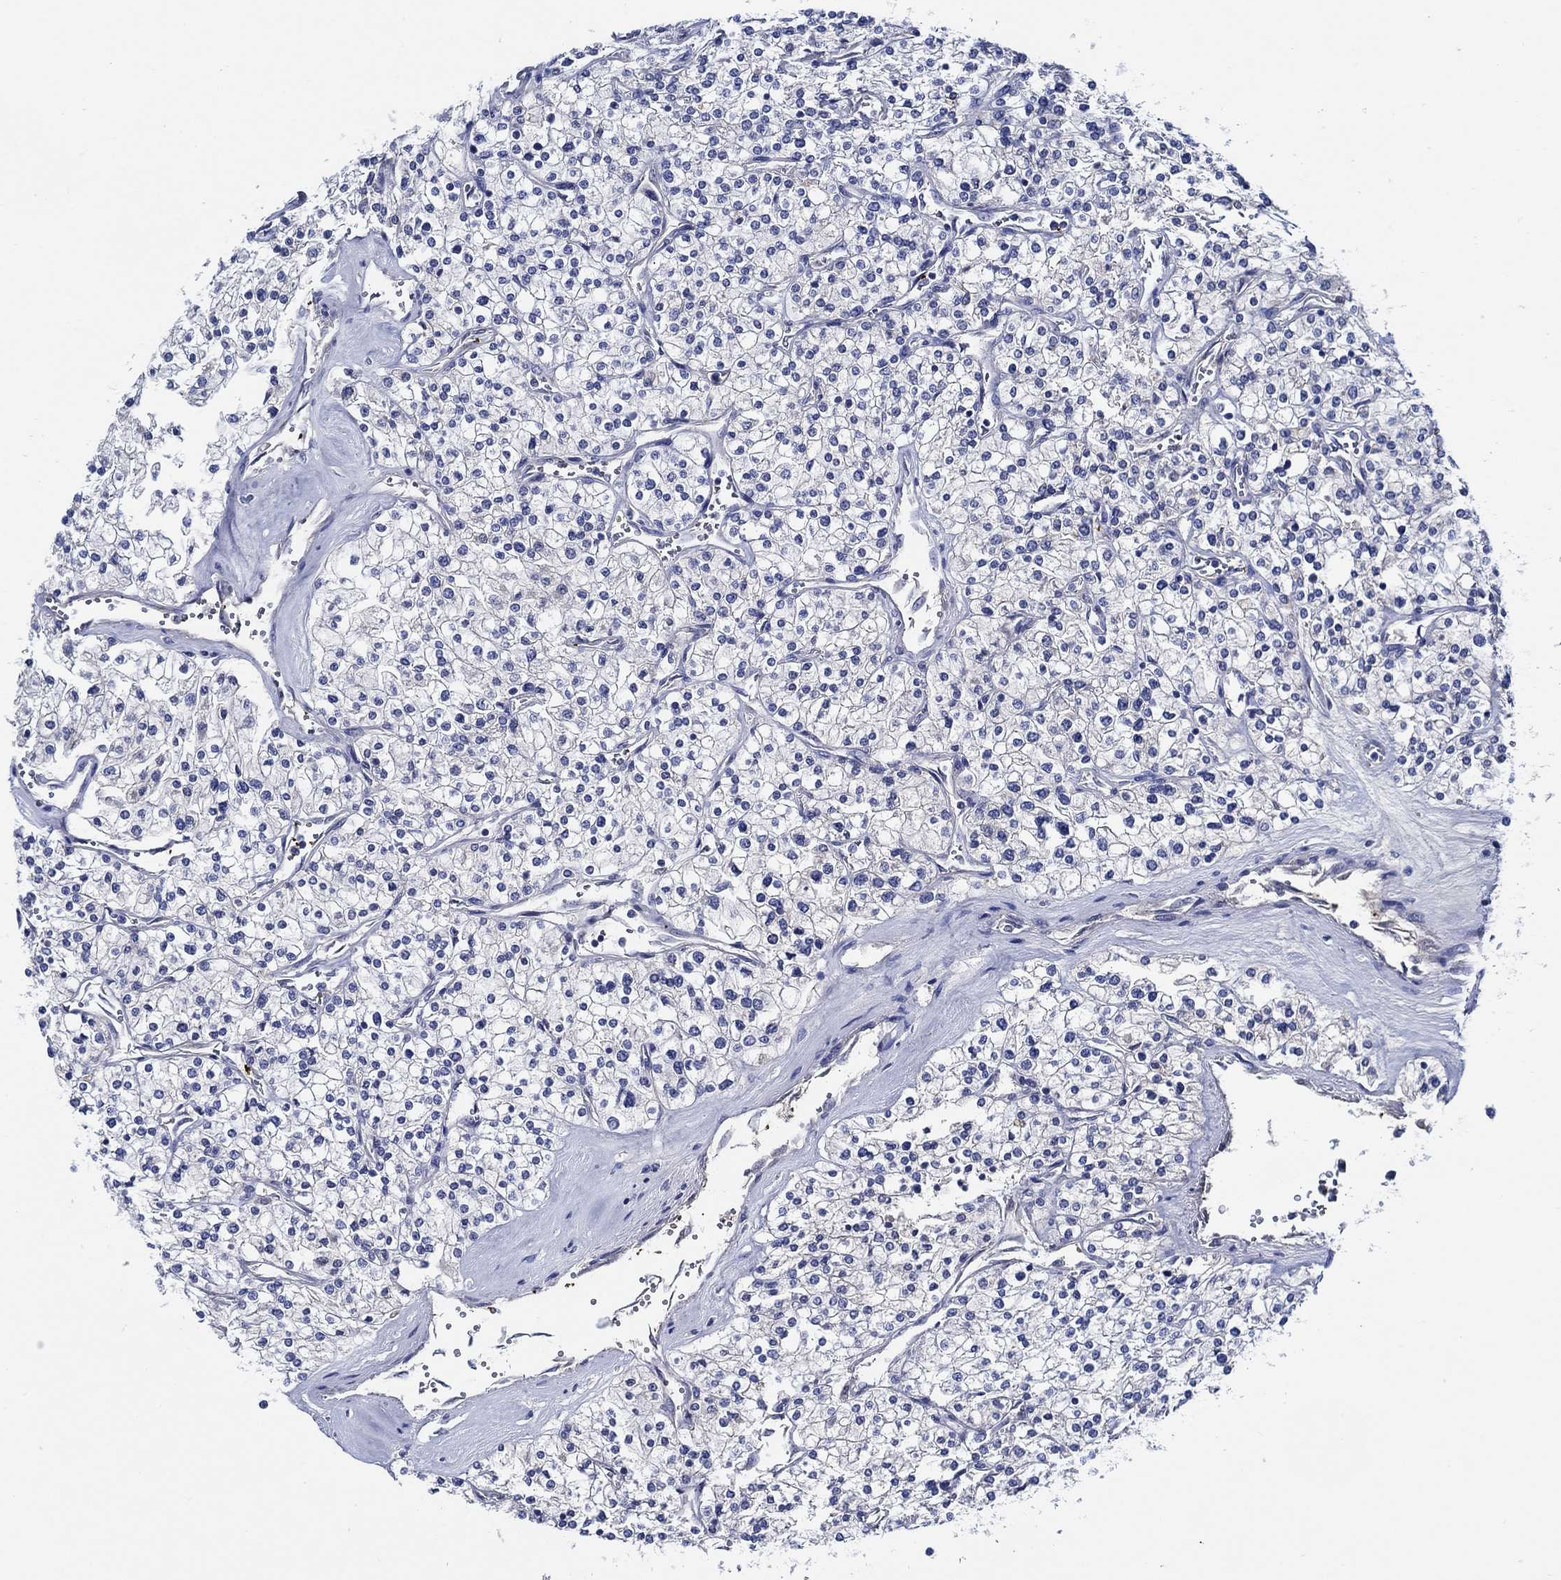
{"staining": {"intensity": "negative", "quantity": "none", "location": "none"}, "tissue": "renal cancer", "cell_type": "Tumor cells", "image_type": "cancer", "snomed": [{"axis": "morphology", "description": "Adenocarcinoma, NOS"}, {"axis": "topography", "description": "Kidney"}], "caption": "Immunohistochemistry histopathology image of neoplastic tissue: renal adenocarcinoma stained with DAB exhibits no significant protein positivity in tumor cells. (Immunohistochemistry, brightfield microscopy, high magnification).", "gene": "ALOX12", "patient": {"sex": "male", "age": 80}}